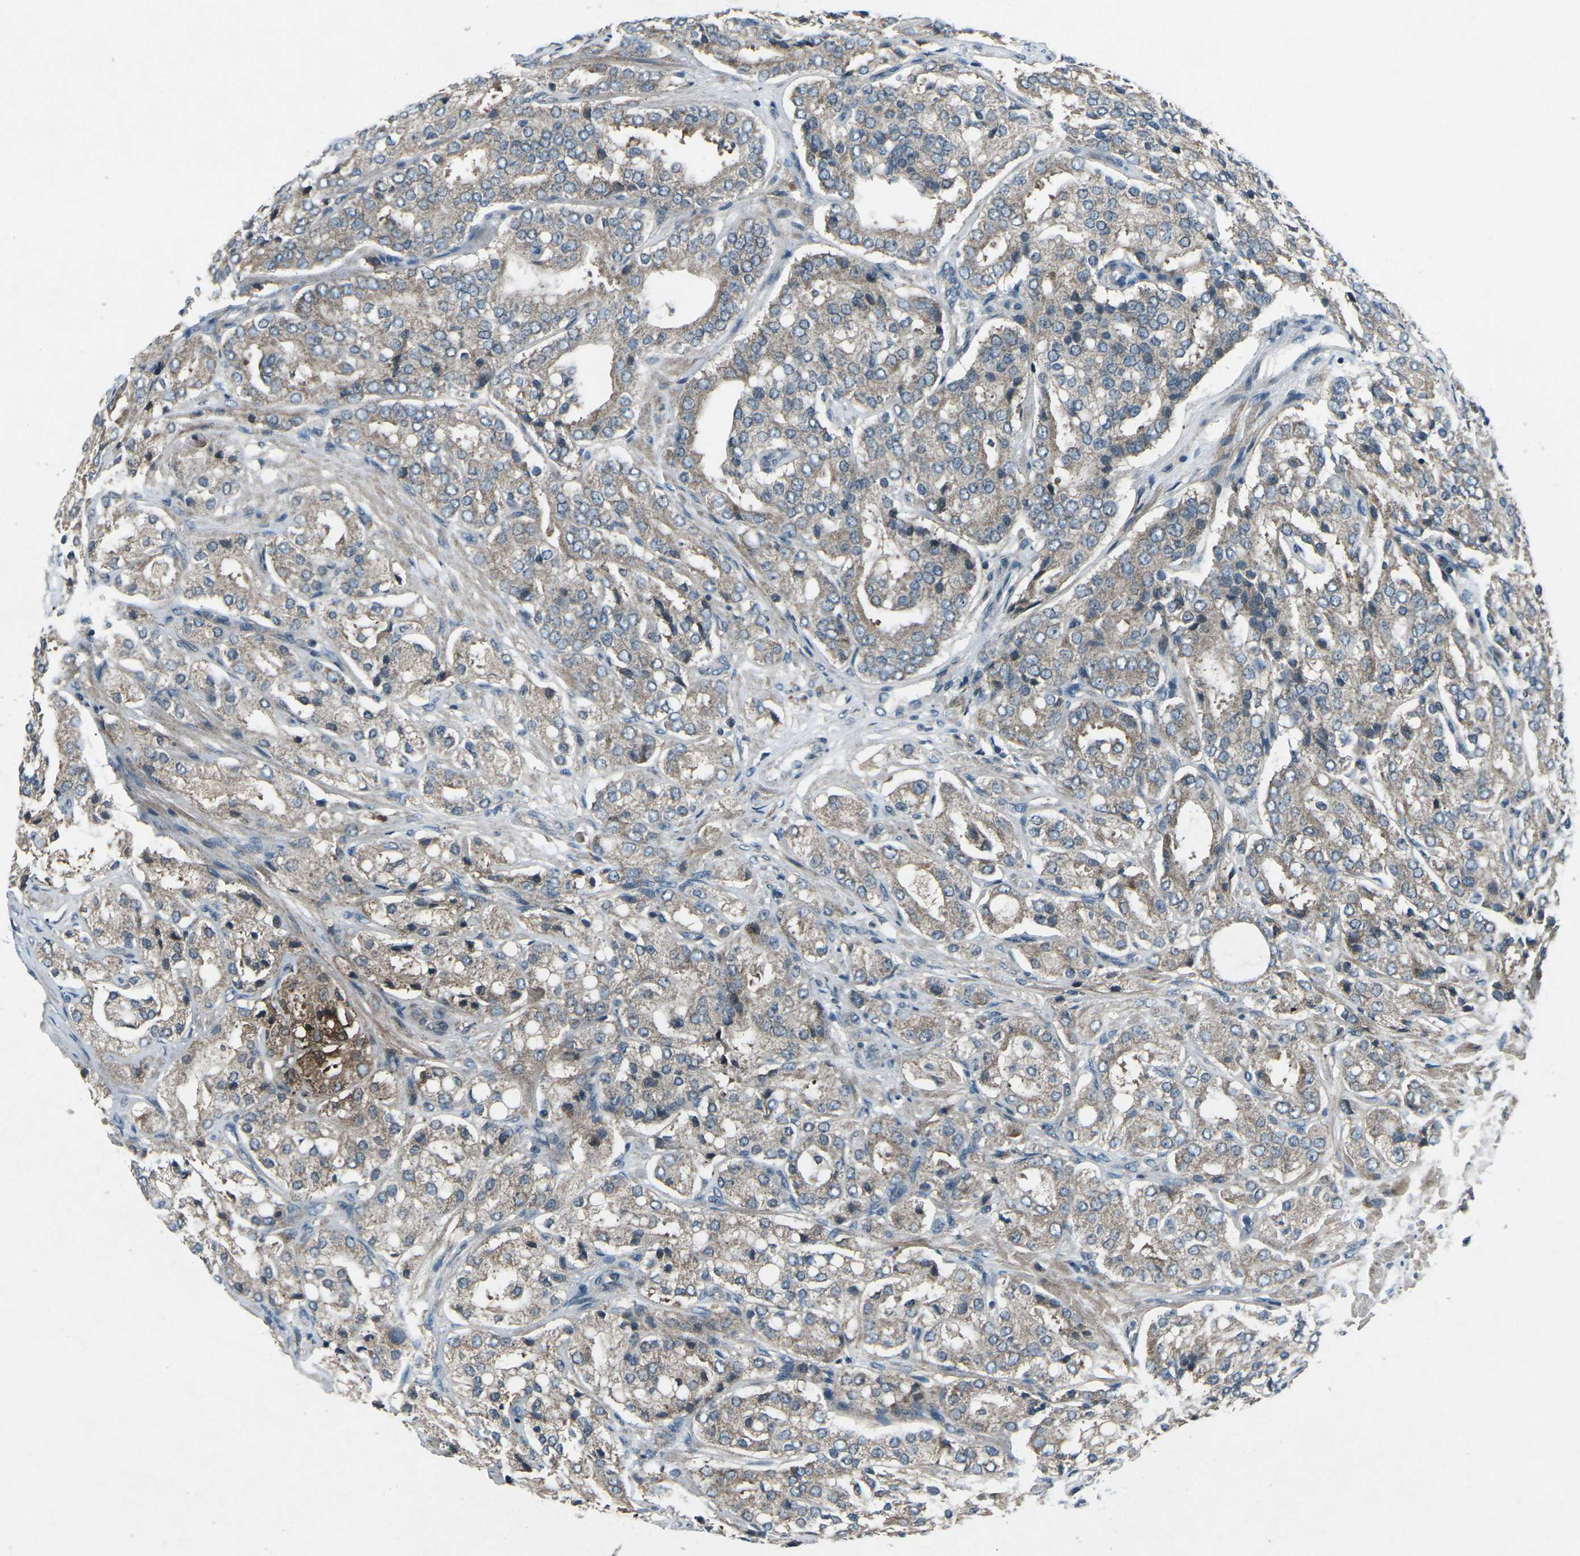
{"staining": {"intensity": "weak", "quantity": ">75%", "location": "cytoplasmic/membranous"}, "tissue": "prostate cancer", "cell_type": "Tumor cells", "image_type": "cancer", "snomed": [{"axis": "morphology", "description": "Adenocarcinoma, High grade"}, {"axis": "topography", "description": "Prostate"}], "caption": "A low amount of weak cytoplasmic/membranous expression is present in about >75% of tumor cells in prostate high-grade adenocarcinoma tissue. The protein of interest is stained brown, and the nuclei are stained in blue (DAB (3,3'-diaminobenzidine) IHC with brightfield microscopy, high magnification).", "gene": "CDK16", "patient": {"sex": "male", "age": 65}}